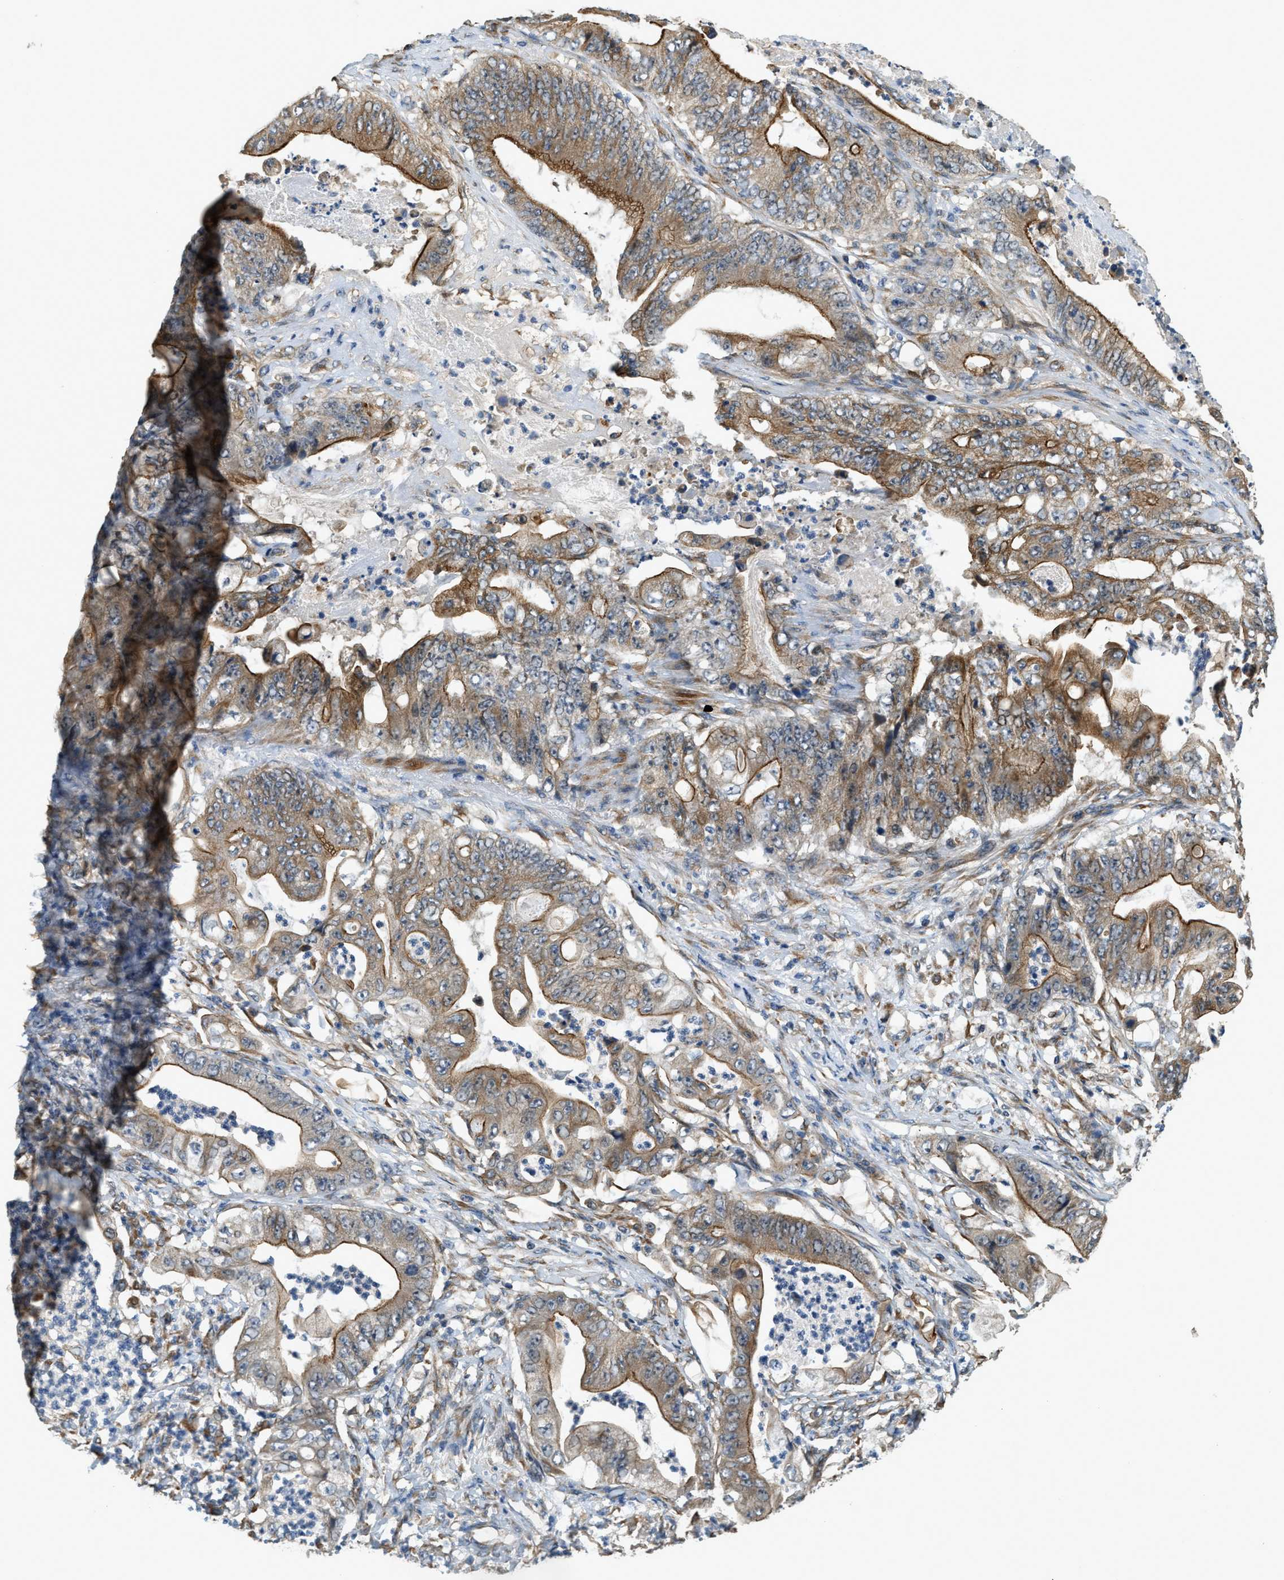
{"staining": {"intensity": "moderate", "quantity": ">75%", "location": "cytoplasmic/membranous"}, "tissue": "stomach cancer", "cell_type": "Tumor cells", "image_type": "cancer", "snomed": [{"axis": "morphology", "description": "Adenocarcinoma, NOS"}, {"axis": "topography", "description": "Stomach"}], "caption": "Protein staining reveals moderate cytoplasmic/membranous positivity in approximately >75% of tumor cells in stomach cancer (adenocarcinoma). (DAB IHC with brightfield microscopy, high magnification).", "gene": "ALOX12", "patient": {"sex": "female", "age": 73}}